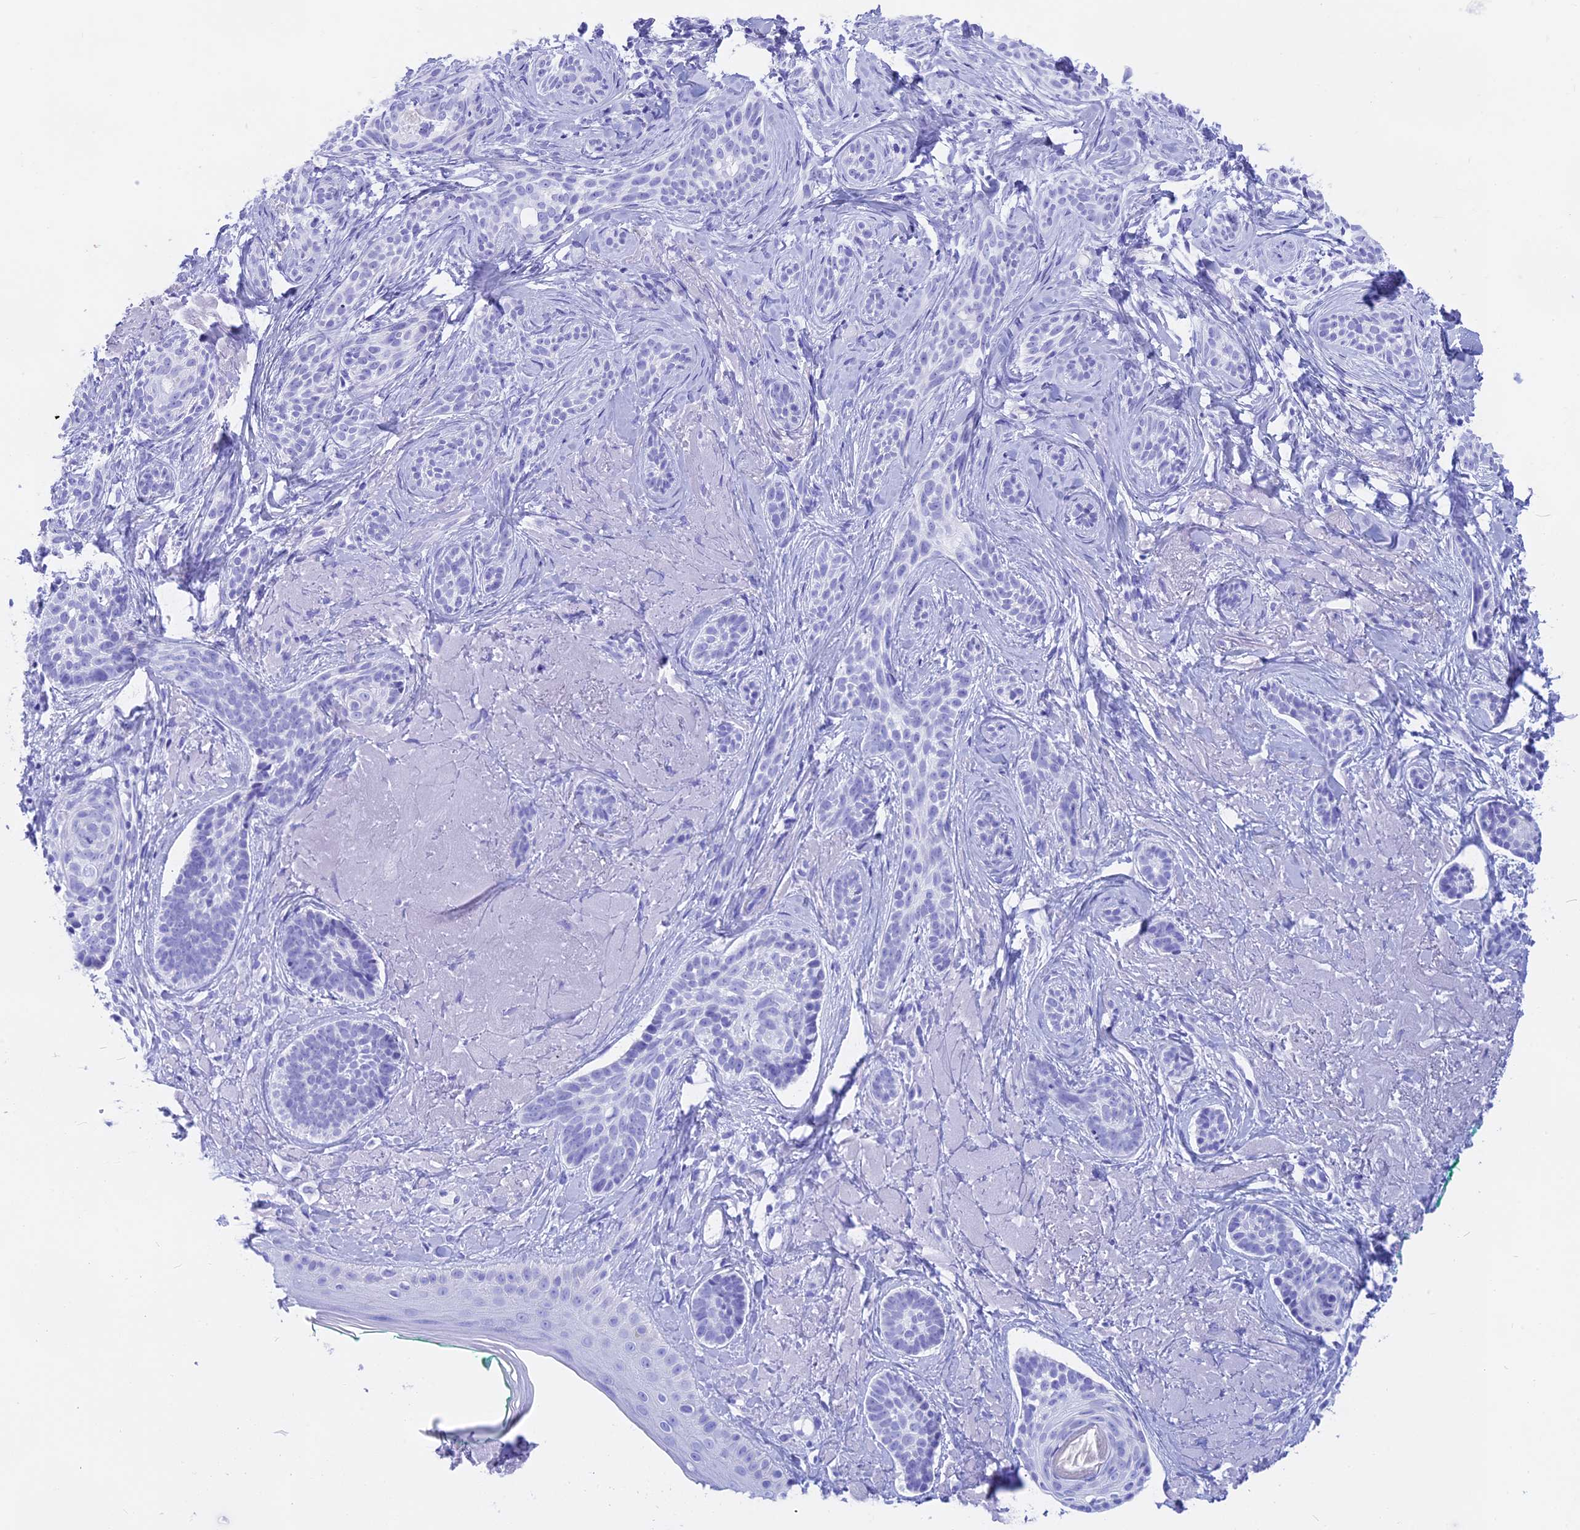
{"staining": {"intensity": "negative", "quantity": "none", "location": "none"}, "tissue": "skin cancer", "cell_type": "Tumor cells", "image_type": "cancer", "snomed": [{"axis": "morphology", "description": "Basal cell carcinoma"}, {"axis": "topography", "description": "Skin"}], "caption": "Skin cancer stained for a protein using immunohistochemistry (IHC) exhibits no expression tumor cells.", "gene": "ISCA1", "patient": {"sex": "male", "age": 71}}